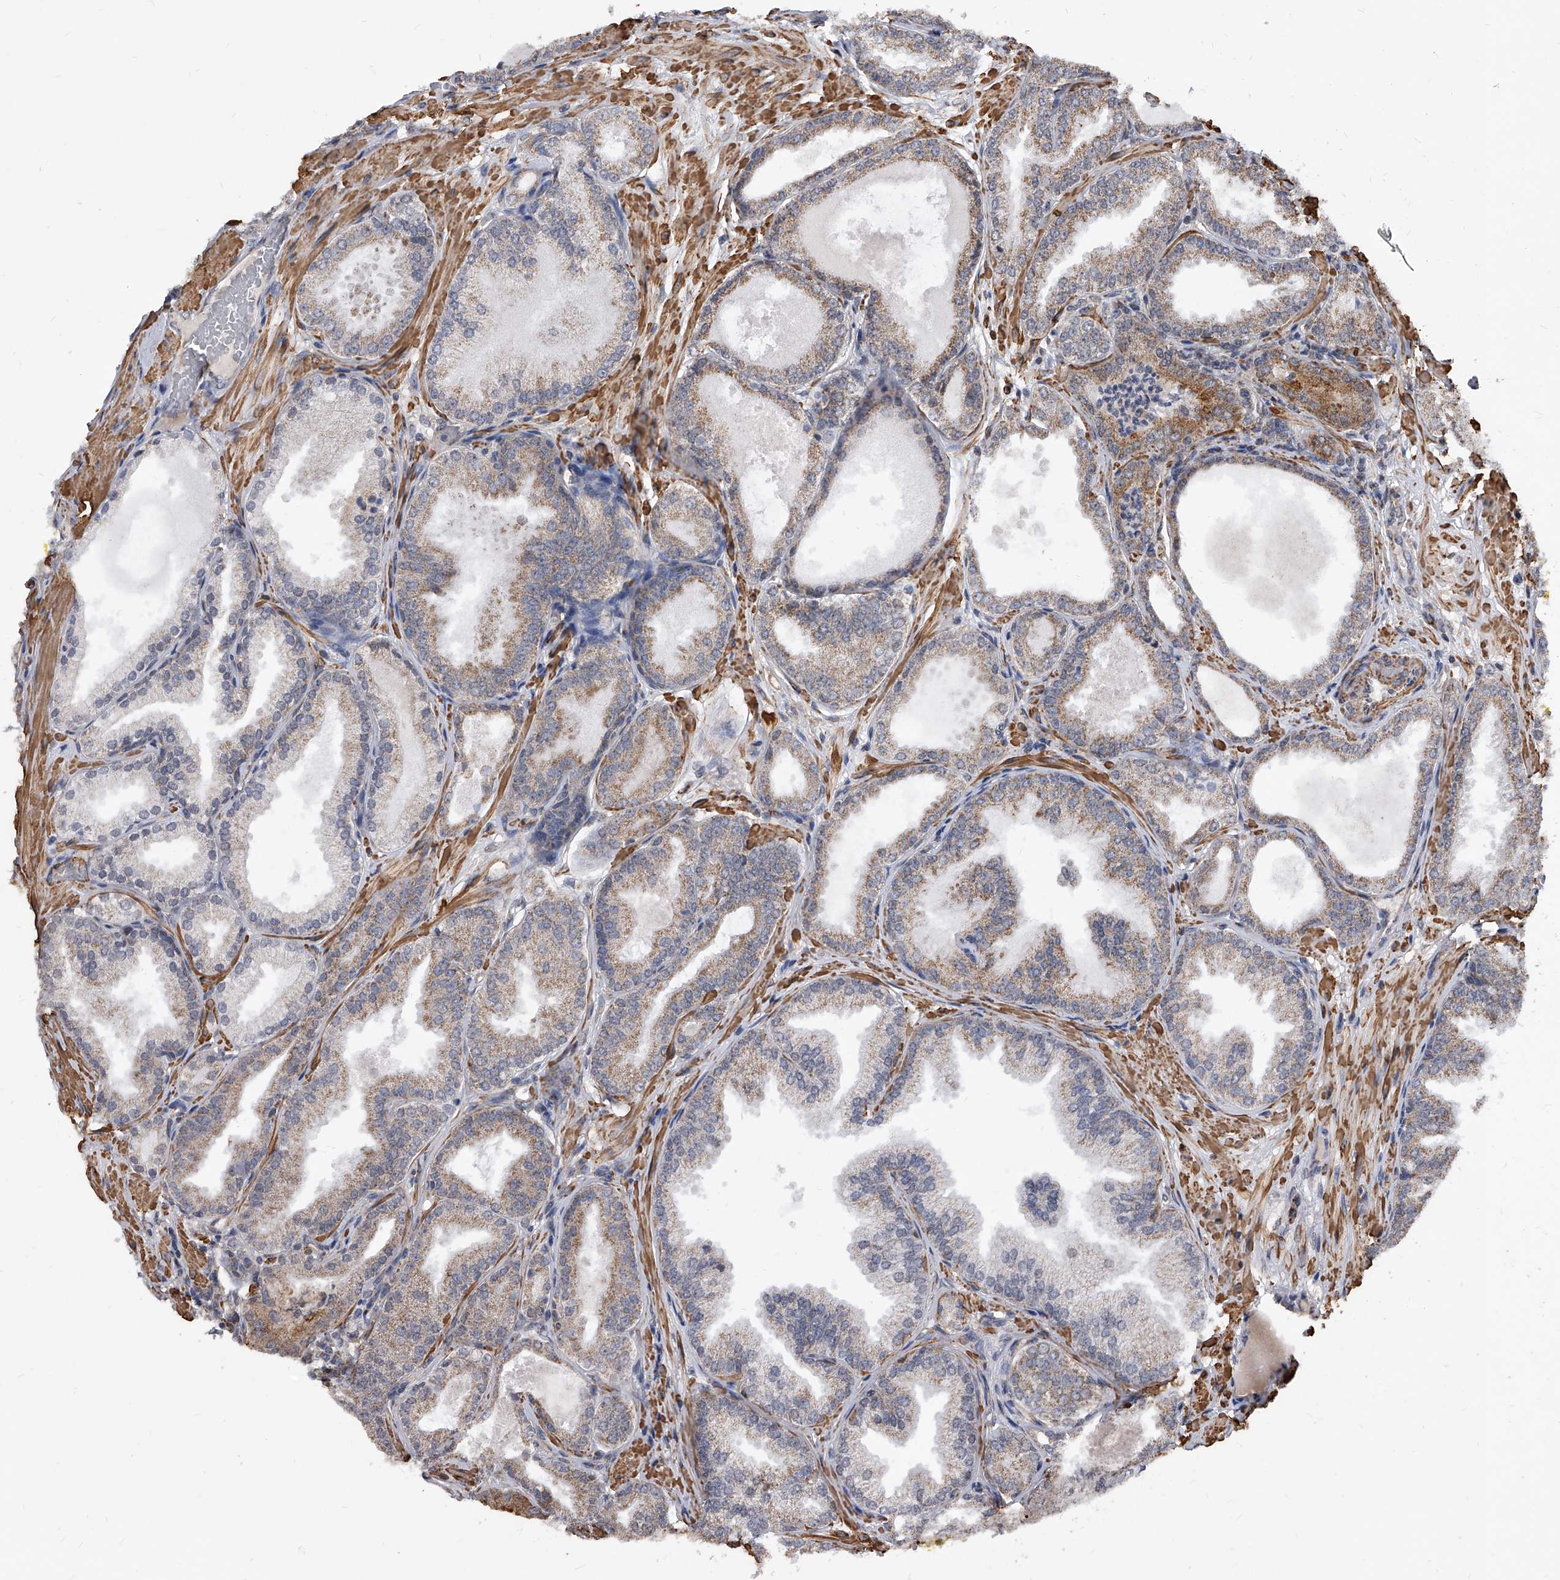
{"staining": {"intensity": "weak", "quantity": ">75%", "location": "cytoplasmic/membranous"}, "tissue": "prostate cancer", "cell_type": "Tumor cells", "image_type": "cancer", "snomed": [{"axis": "morphology", "description": "Adenocarcinoma, Low grade"}, {"axis": "topography", "description": "Prostate"}], "caption": "A high-resolution image shows immunohistochemistry staining of prostate cancer (low-grade adenocarcinoma), which shows weak cytoplasmic/membranous staining in approximately >75% of tumor cells.", "gene": "DUSP22", "patient": {"sex": "male", "age": 63}}